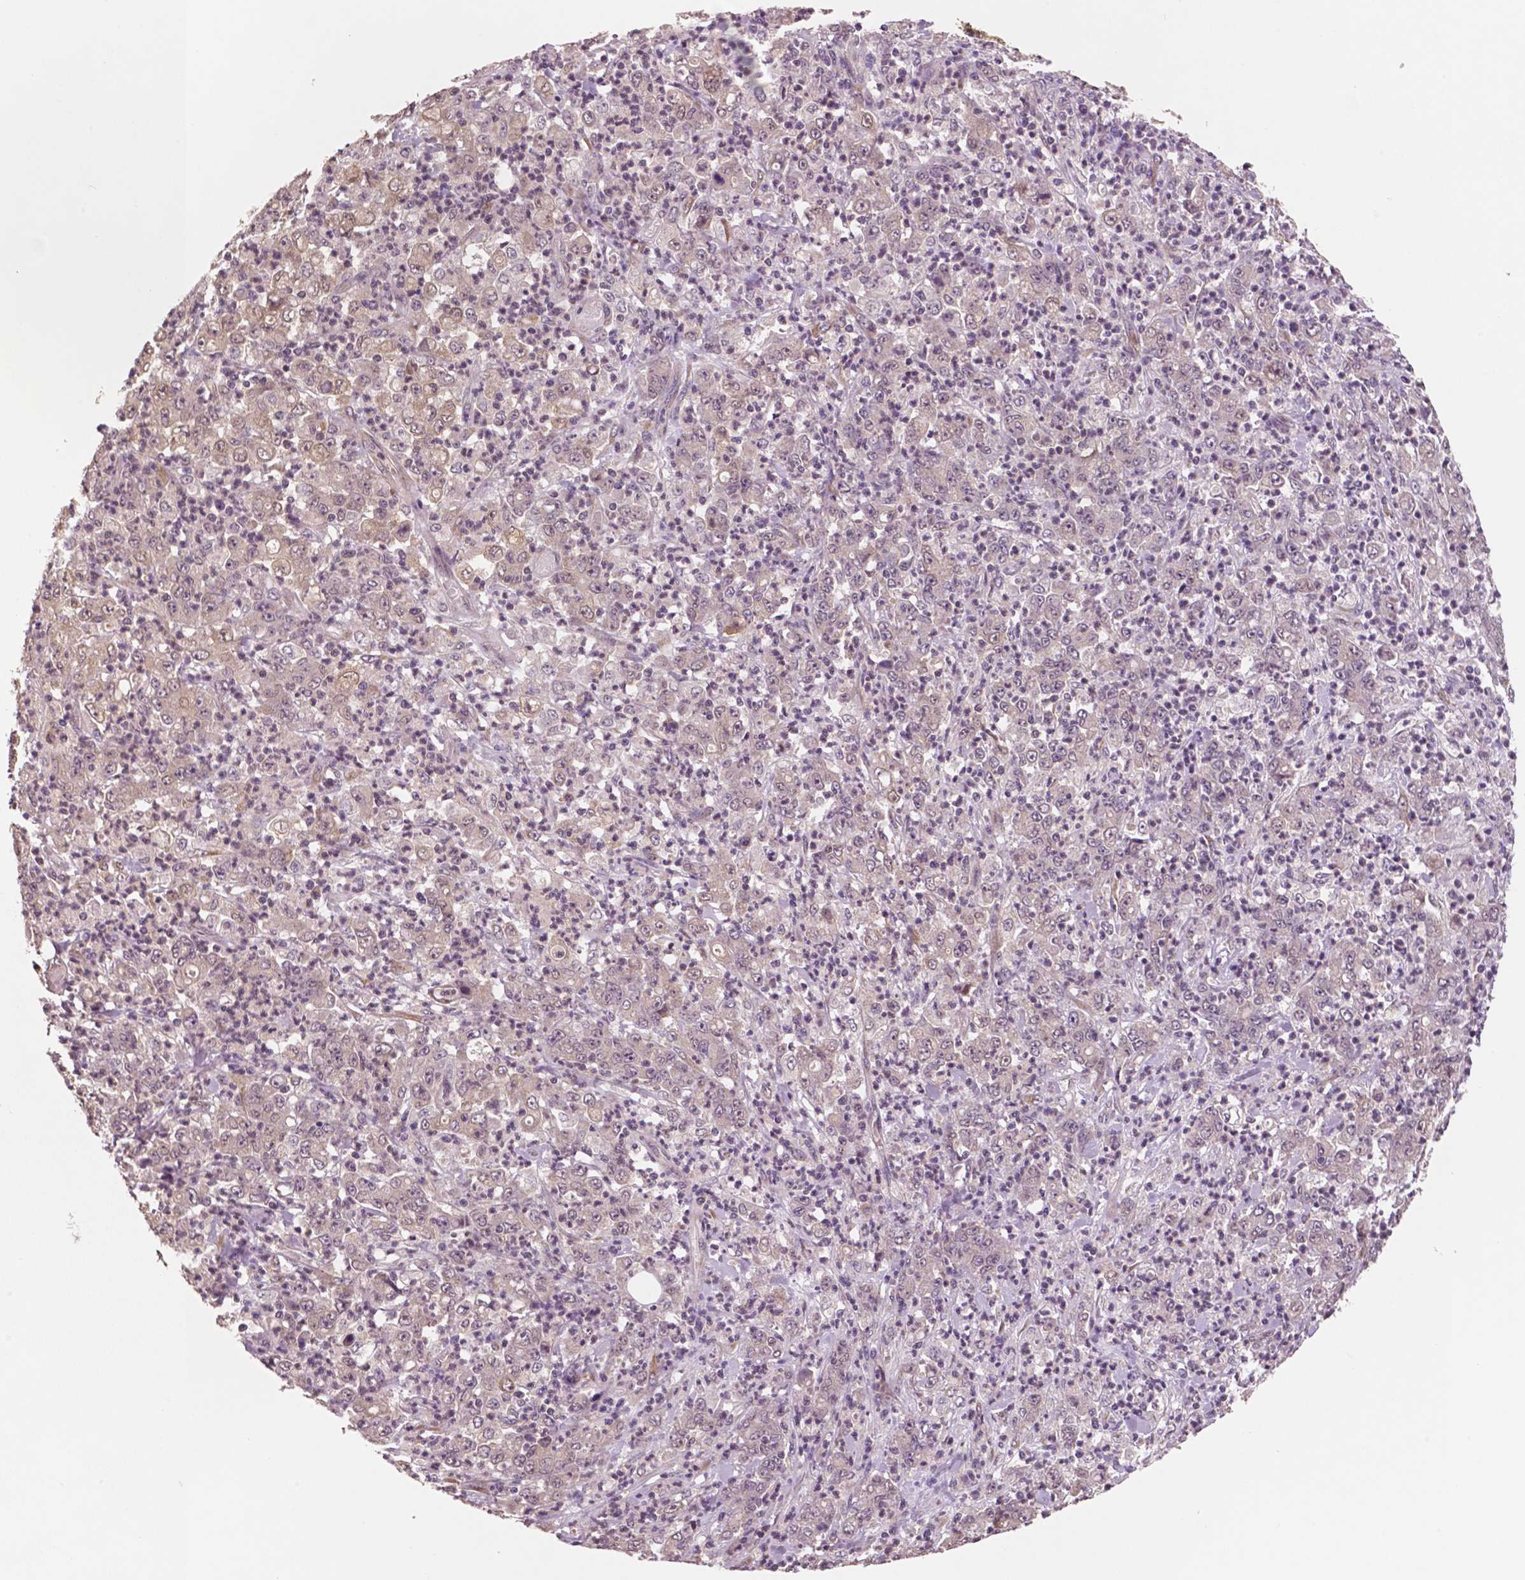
{"staining": {"intensity": "negative", "quantity": "none", "location": "none"}, "tissue": "stomach cancer", "cell_type": "Tumor cells", "image_type": "cancer", "snomed": [{"axis": "morphology", "description": "Adenocarcinoma, NOS"}, {"axis": "topography", "description": "Stomach, lower"}], "caption": "IHC histopathology image of human stomach cancer stained for a protein (brown), which shows no positivity in tumor cells. (DAB immunohistochemistry, high magnification).", "gene": "STAT3", "patient": {"sex": "female", "age": 71}}